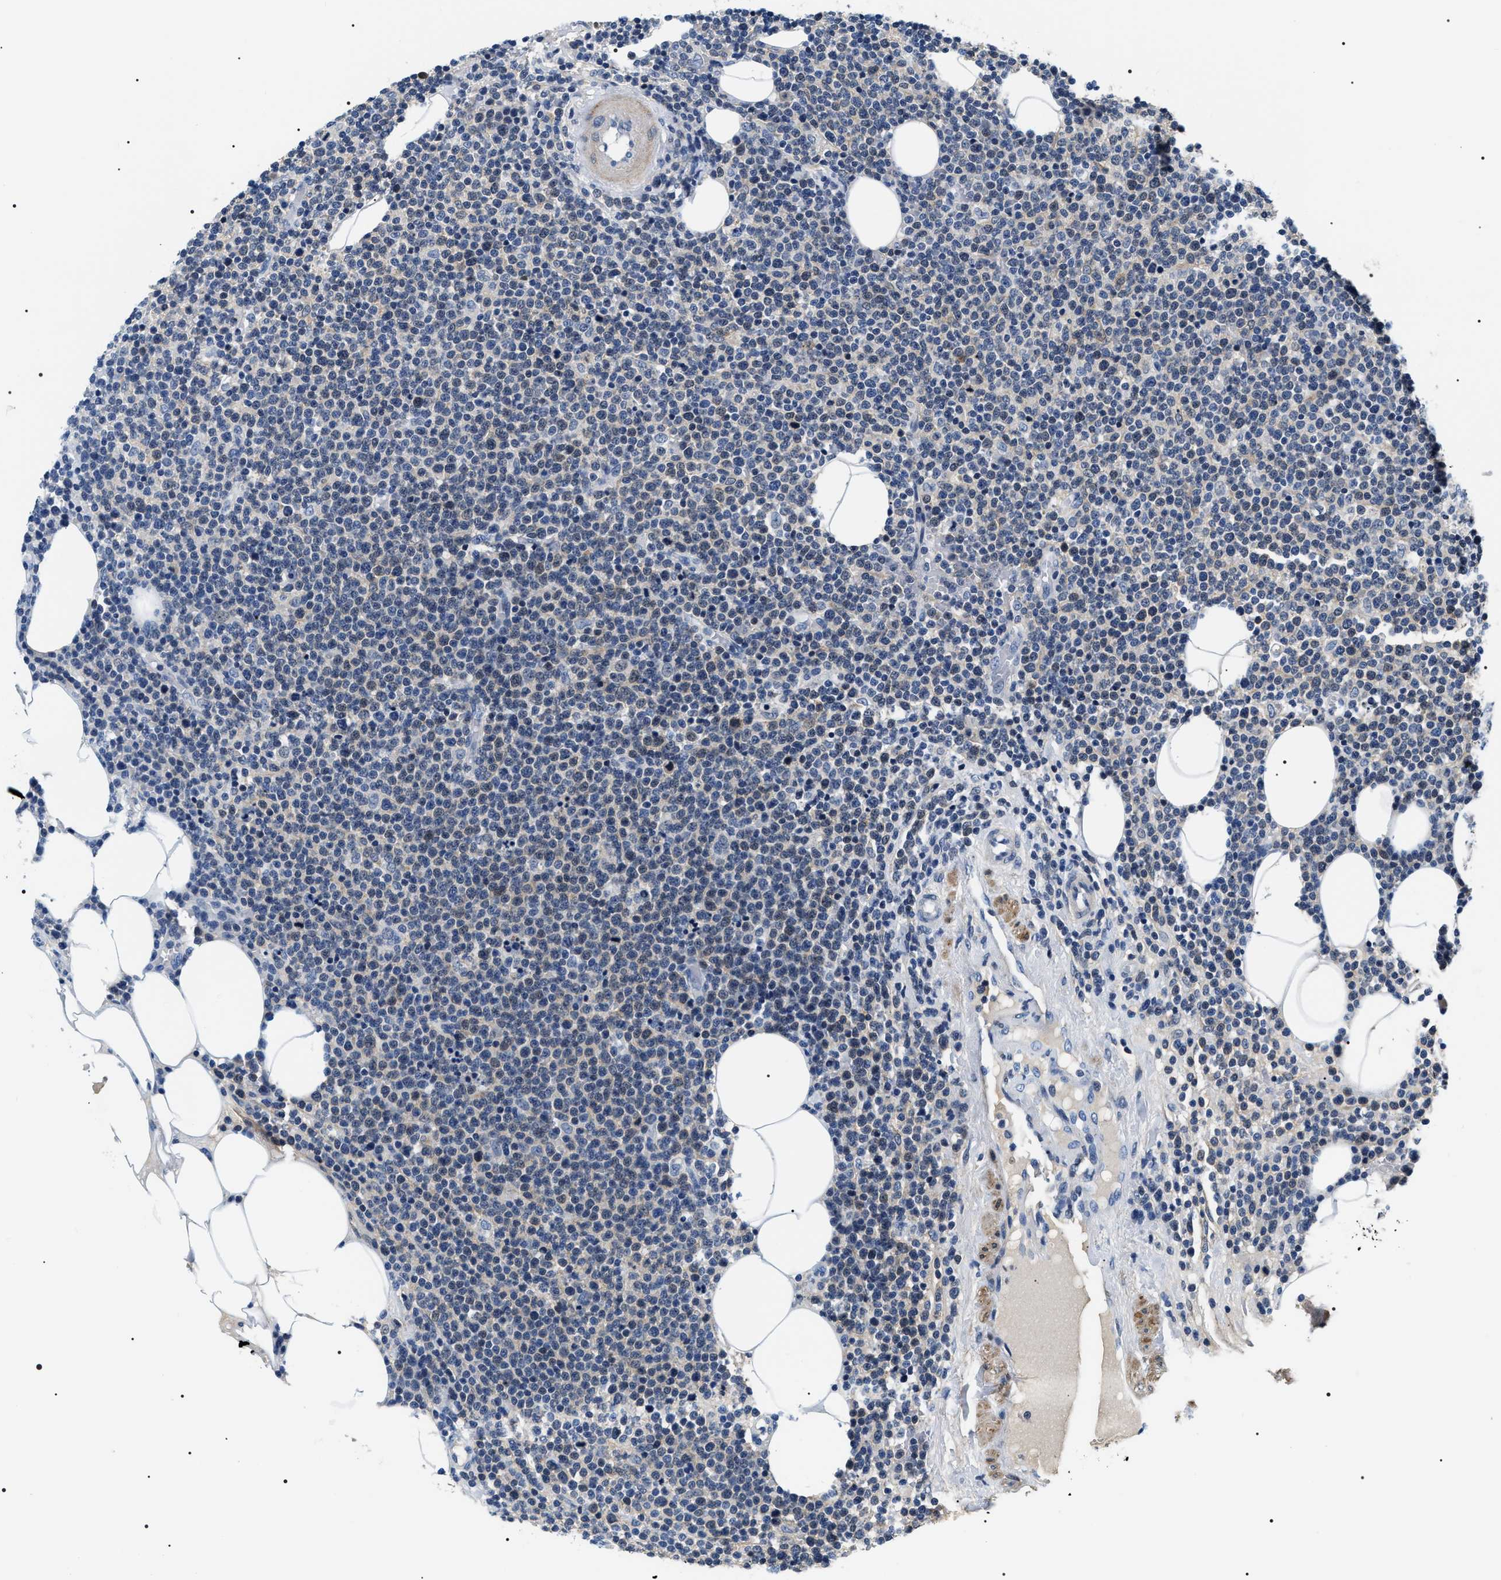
{"staining": {"intensity": "weak", "quantity": "<25%", "location": "cytoplasmic/membranous"}, "tissue": "lymphoma", "cell_type": "Tumor cells", "image_type": "cancer", "snomed": [{"axis": "morphology", "description": "Malignant lymphoma, non-Hodgkin's type, High grade"}, {"axis": "topography", "description": "Lymph node"}], "caption": "Tumor cells are negative for protein expression in human lymphoma.", "gene": "BAG2", "patient": {"sex": "male", "age": 61}}